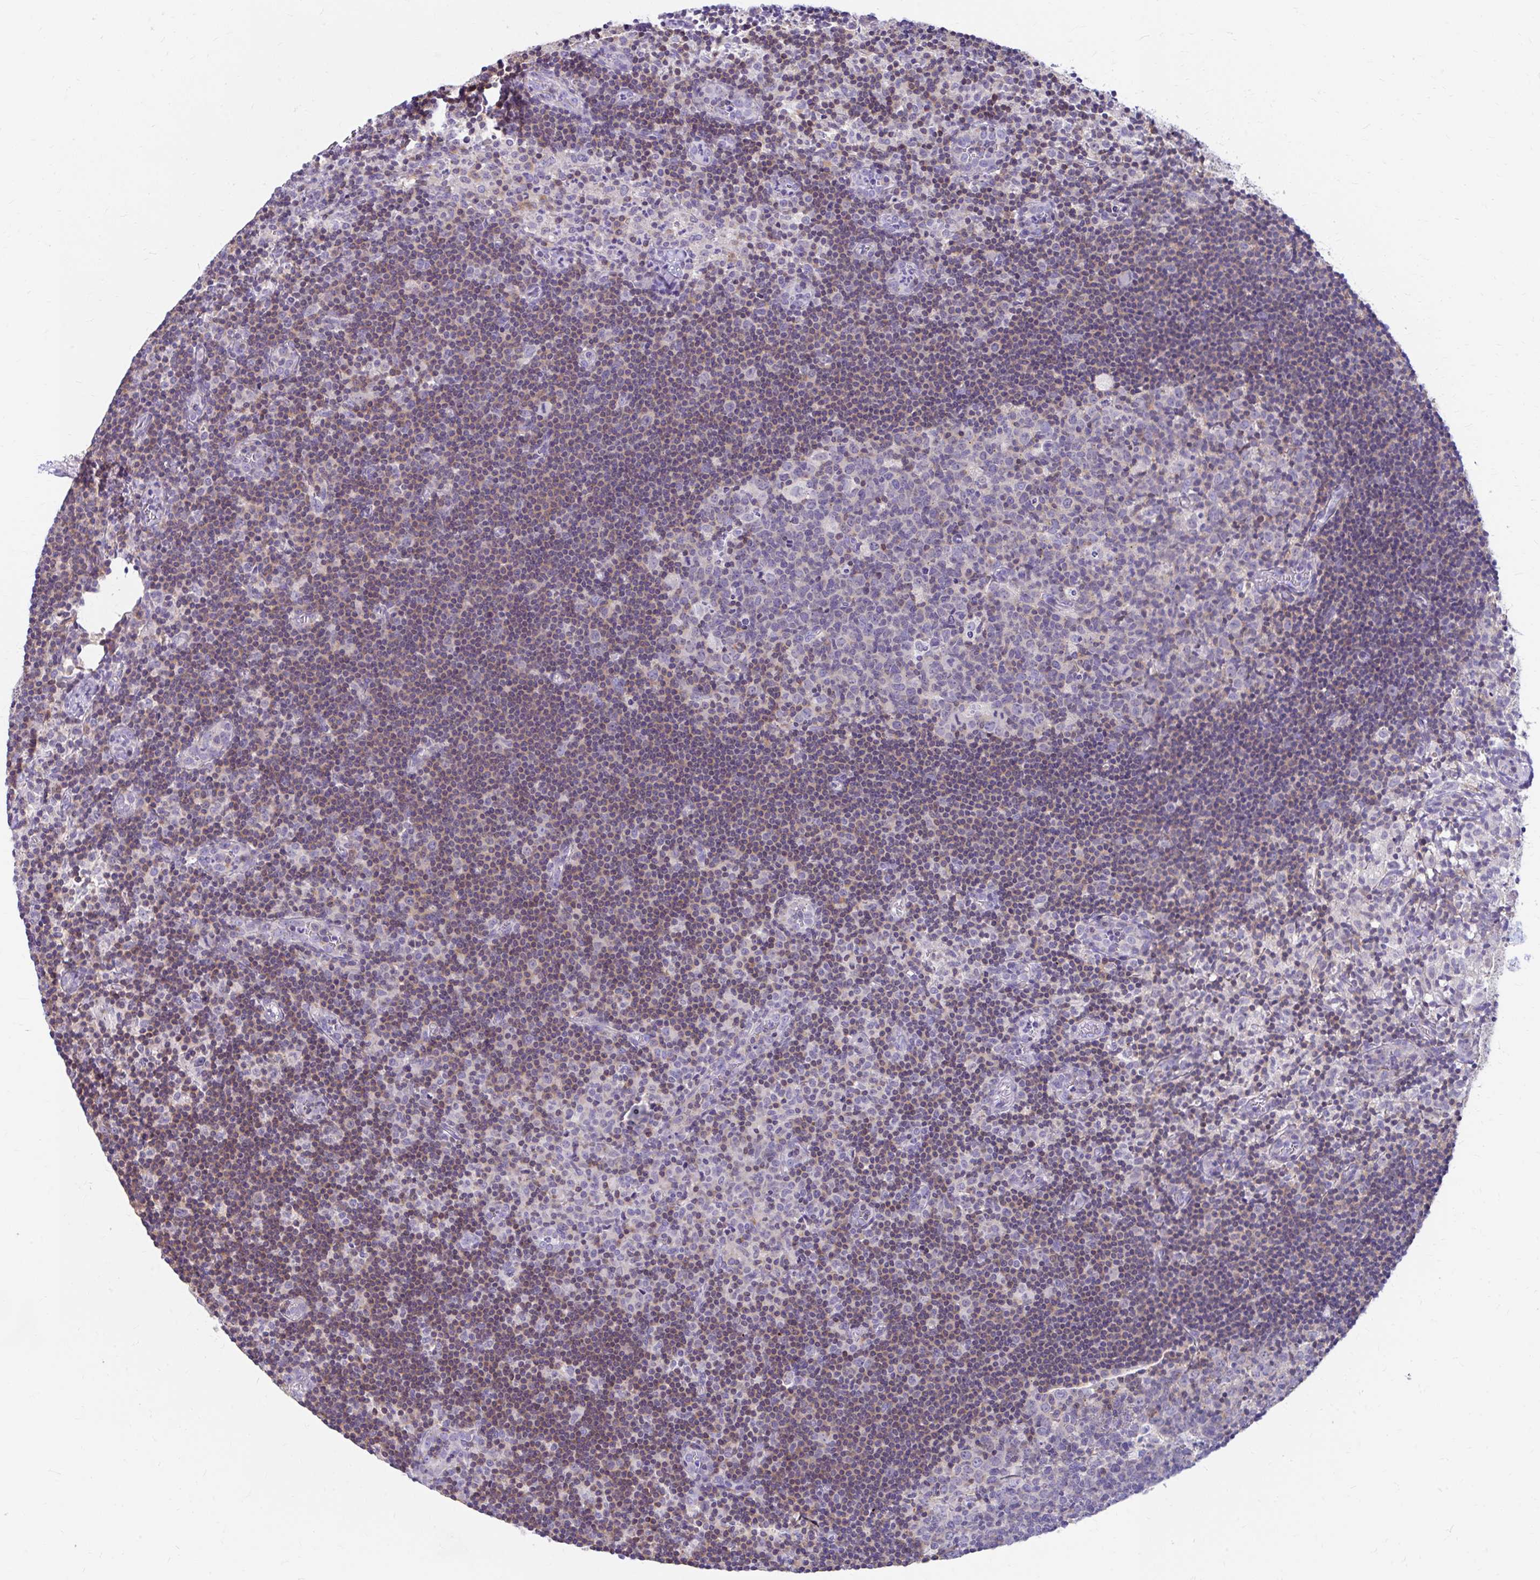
{"staining": {"intensity": "weak", "quantity": "<25%", "location": "cytoplasmic/membranous"}, "tissue": "lymph node", "cell_type": "Germinal center cells", "image_type": "normal", "snomed": [{"axis": "morphology", "description": "Normal tissue, NOS"}, {"axis": "topography", "description": "Lymph node"}], "caption": "High magnification brightfield microscopy of unremarkable lymph node stained with DAB (3,3'-diaminobenzidine) (brown) and counterstained with hematoxylin (blue): germinal center cells show no significant expression. (Brightfield microscopy of DAB IHC at high magnification).", "gene": "RADIL", "patient": {"sex": "female", "age": 45}}